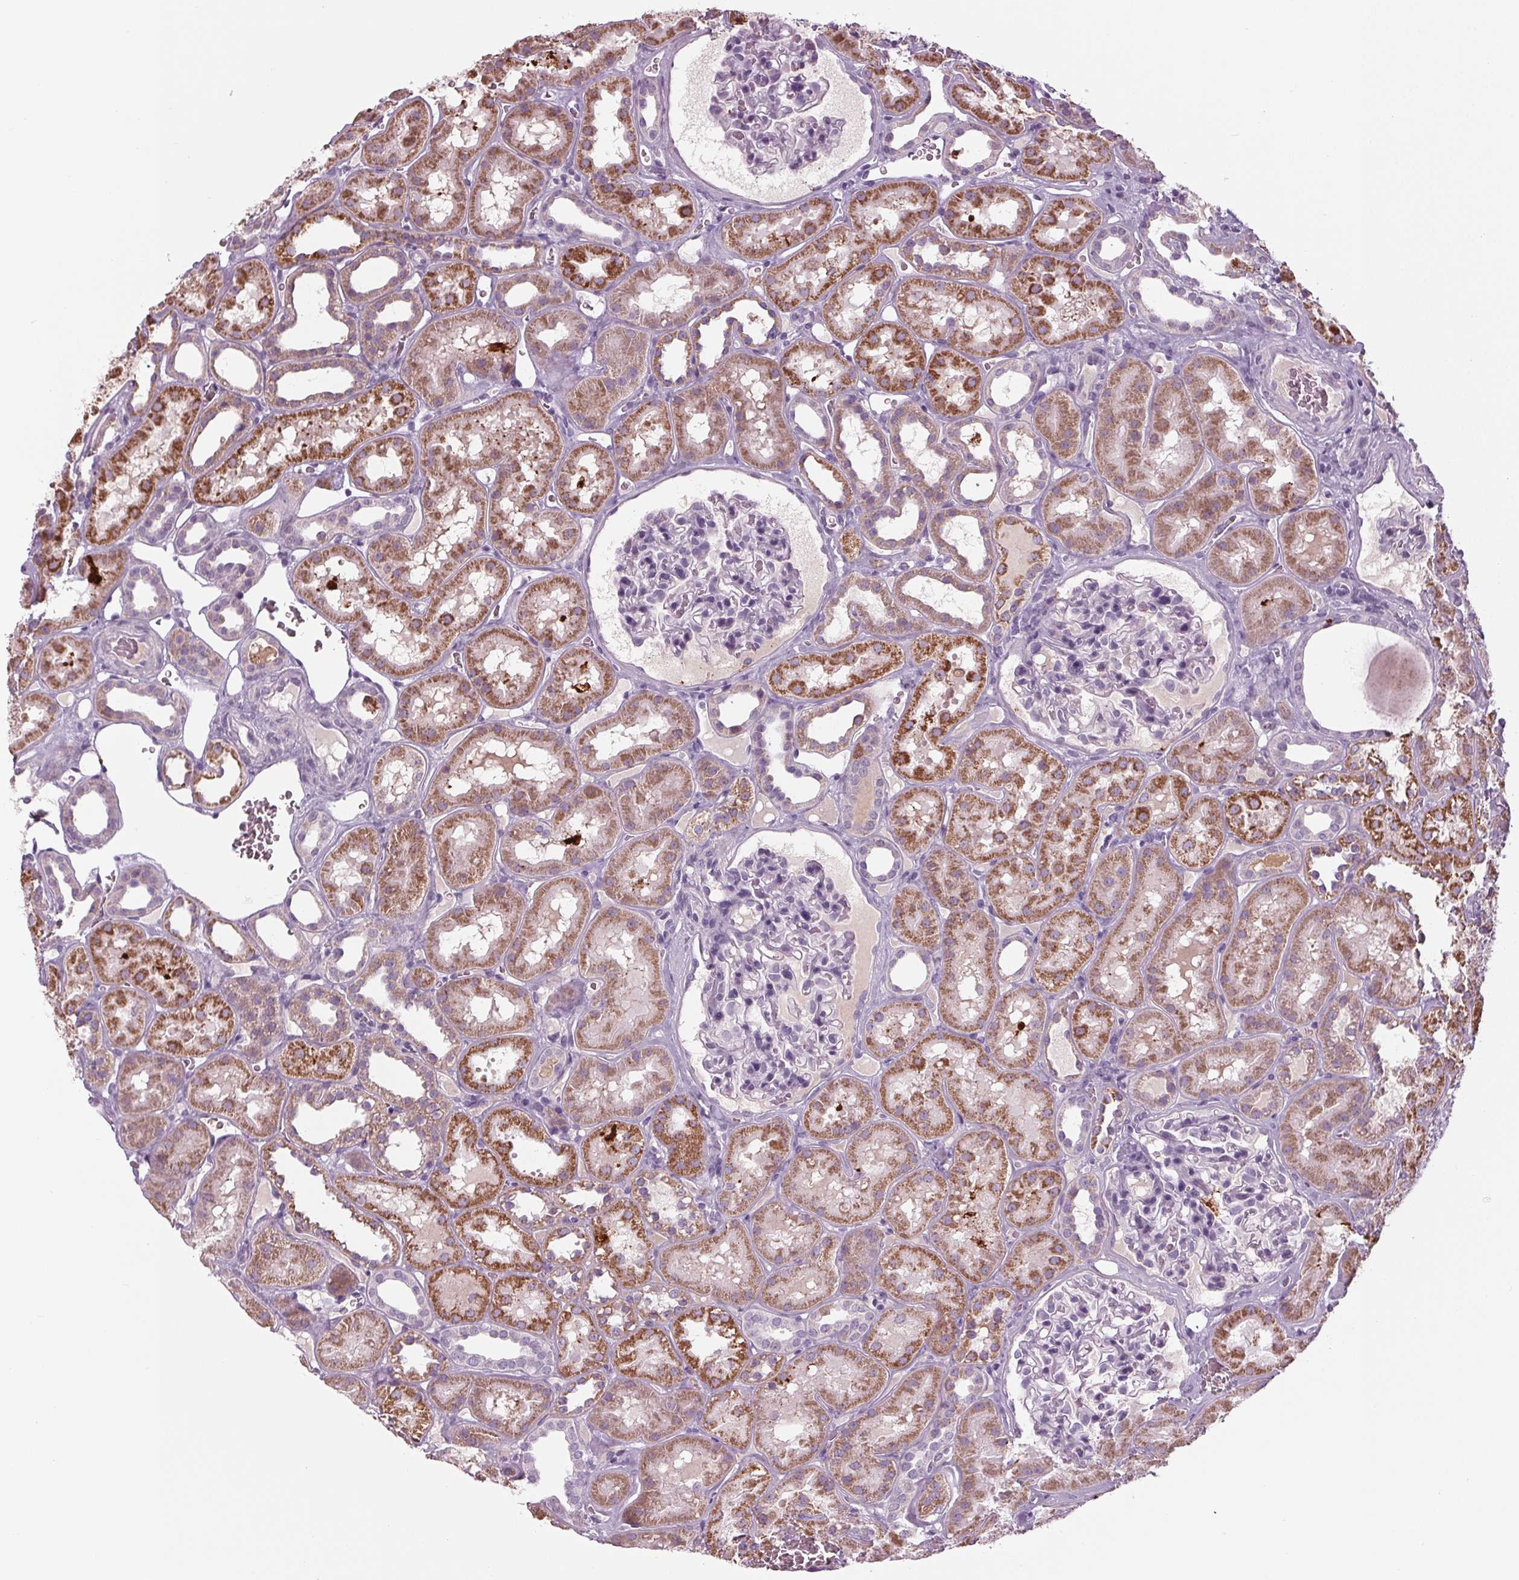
{"staining": {"intensity": "negative", "quantity": "none", "location": "none"}, "tissue": "kidney", "cell_type": "Cells in glomeruli", "image_type": "normal", "snomed": [{"axis": "morphology", "description": "Normal tissue, NOS"}, {"axis": "topography", "description": "Kidney"}], "caption": "The histopathology image displays no staining of cells in glomeruli in unremarkable kidney.", "gene": "CYP3A43", "patient": {"sex": "female", "age": 41}}